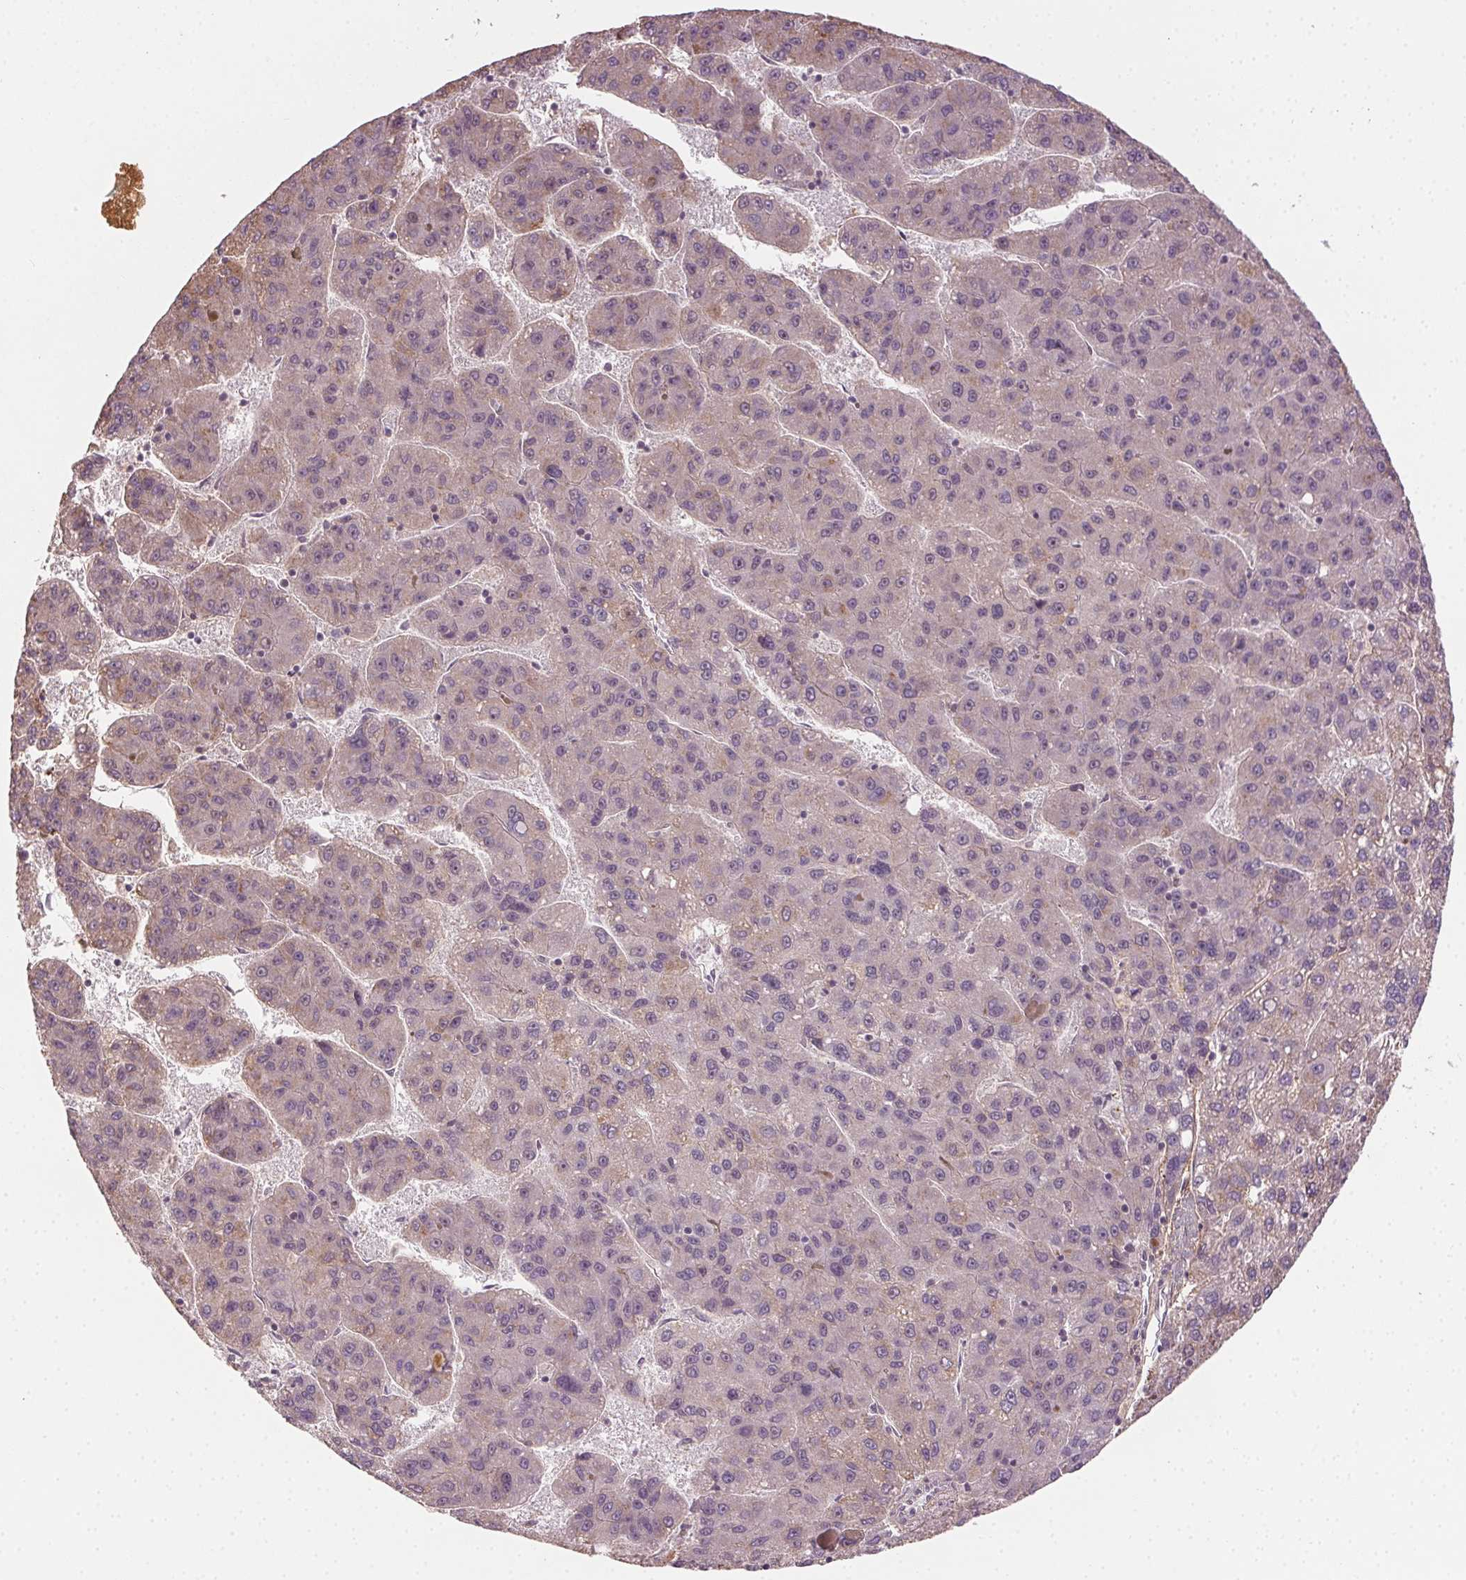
{"staining": {"intensity": "negative", "quantity": "none", "location": "none"}, "tissue": "liver cancer", "cell_type": "Tumor cells", "image_type": "cancer", "snomed": [{"axis": "morphology", "description": "Carcinoma, Hepatocellular, NOS"}, {"axis": "topography", "description": "Liver"}], "caption": "Immunohistochemistry histopathology image of neoplastic tissue: human liver cancer stained with DAB shows no significant protein positivity in tumor cells.", "gene": "TUB", "patient": {"sex": "female", "age": 82}}